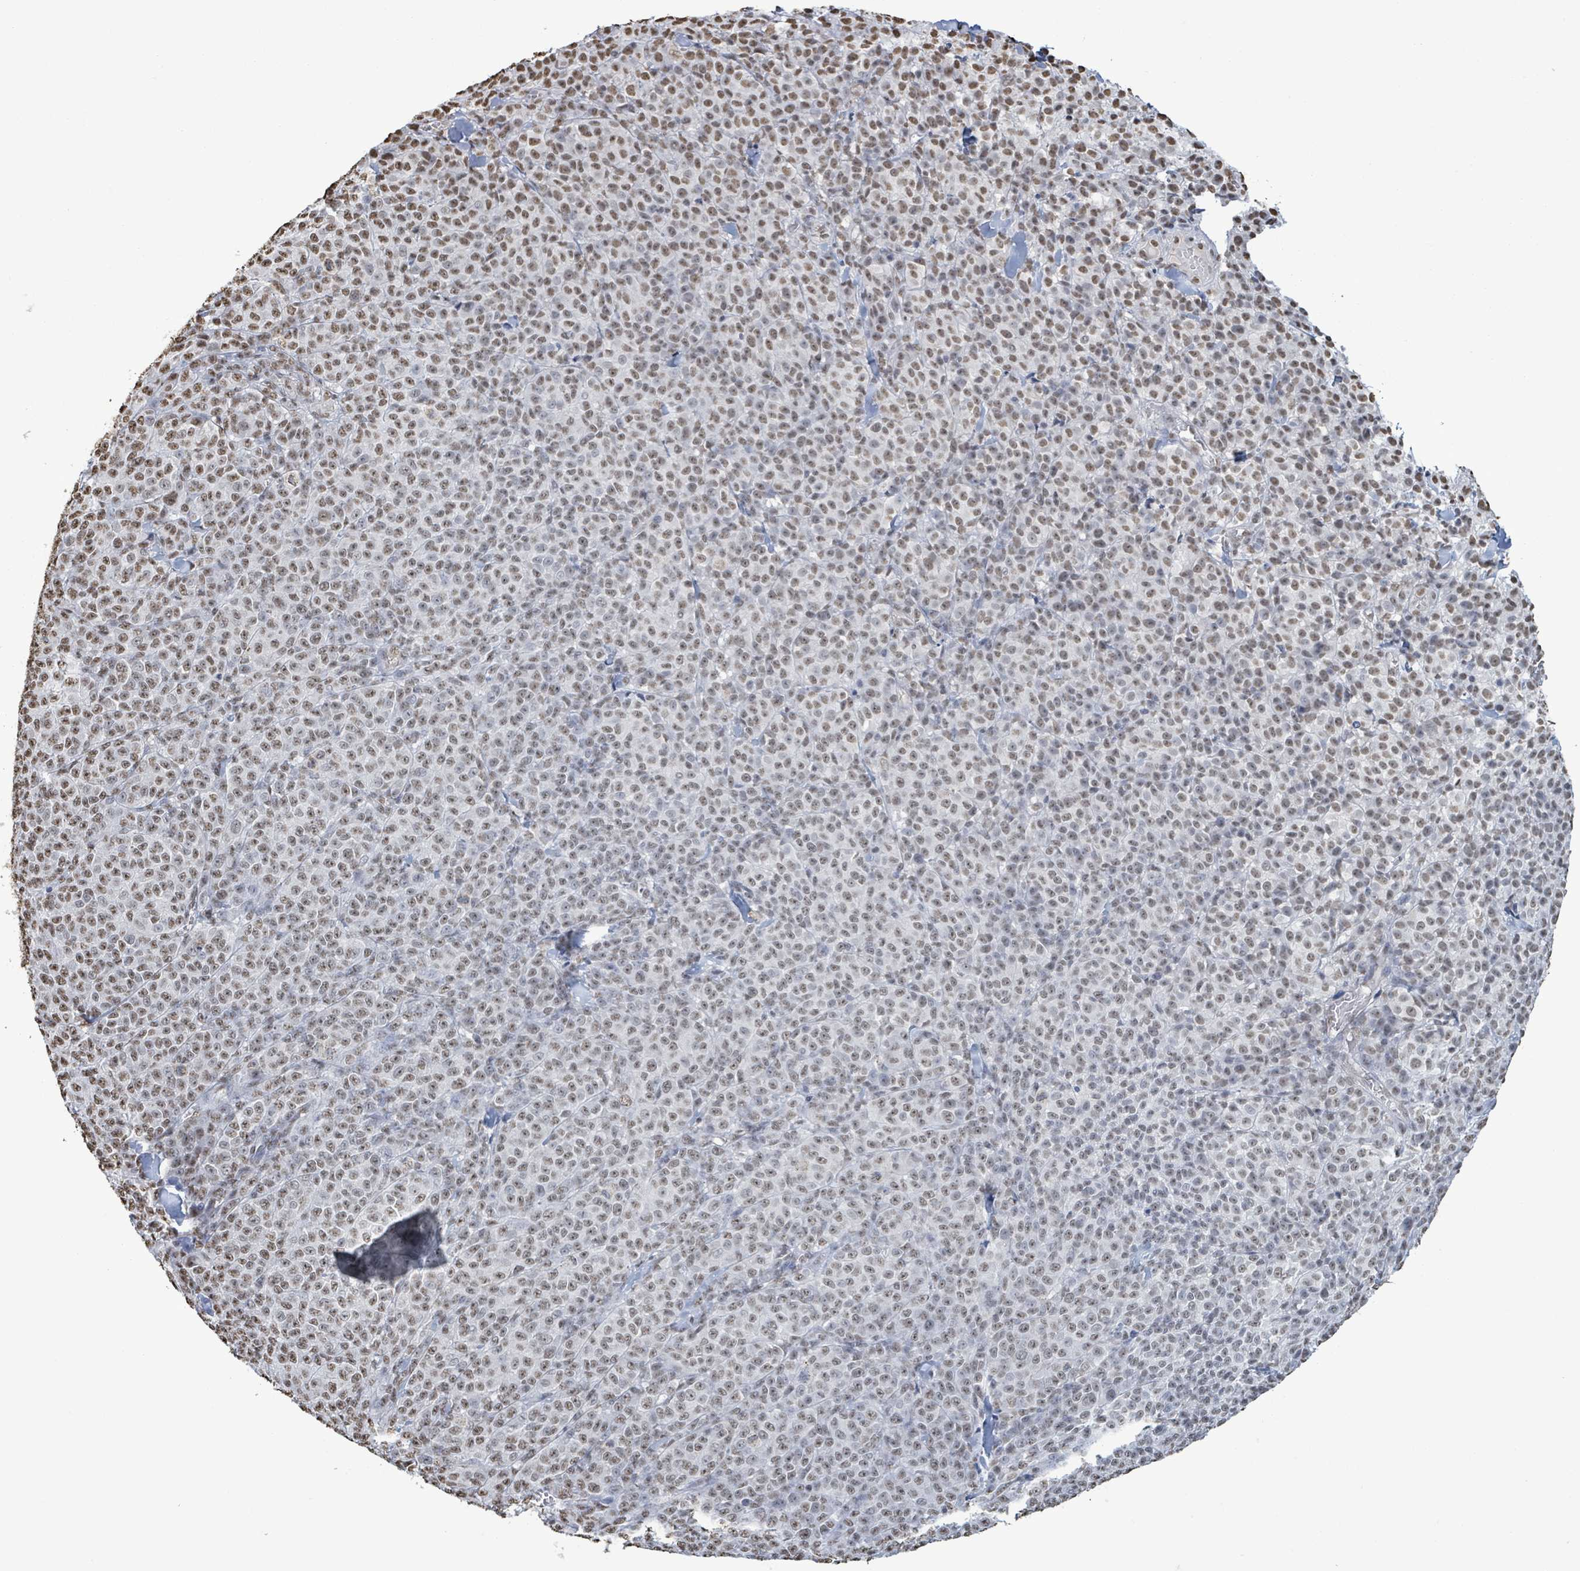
{"staining": {"intensity": "moderate", "quantity": "25%-75%", "location": "nuclear"}, "tissue": "melanoma", "cell_type": "Tumor cells", "image_type": "cancer", "snomed": [{"axis": "morphology", "description": "Normal tissue, NOS"}, {"axis": "morphology", "description": "Malignant melanoma, NOS"}, {"axis": "topography", "description": "Skin"}], "caption": "Moderate nuclear protein expression is present in approximately 25%-75% of tumor cells in malignant melanoma. The staining was performed using DAB (3,3'-diaminobenzidine), with brown indicating positive protein expression. Nuclei are stained blue with hematoxylin.", "gene": "SAMD14", "patient": {"sex": "female", "age": 34}}